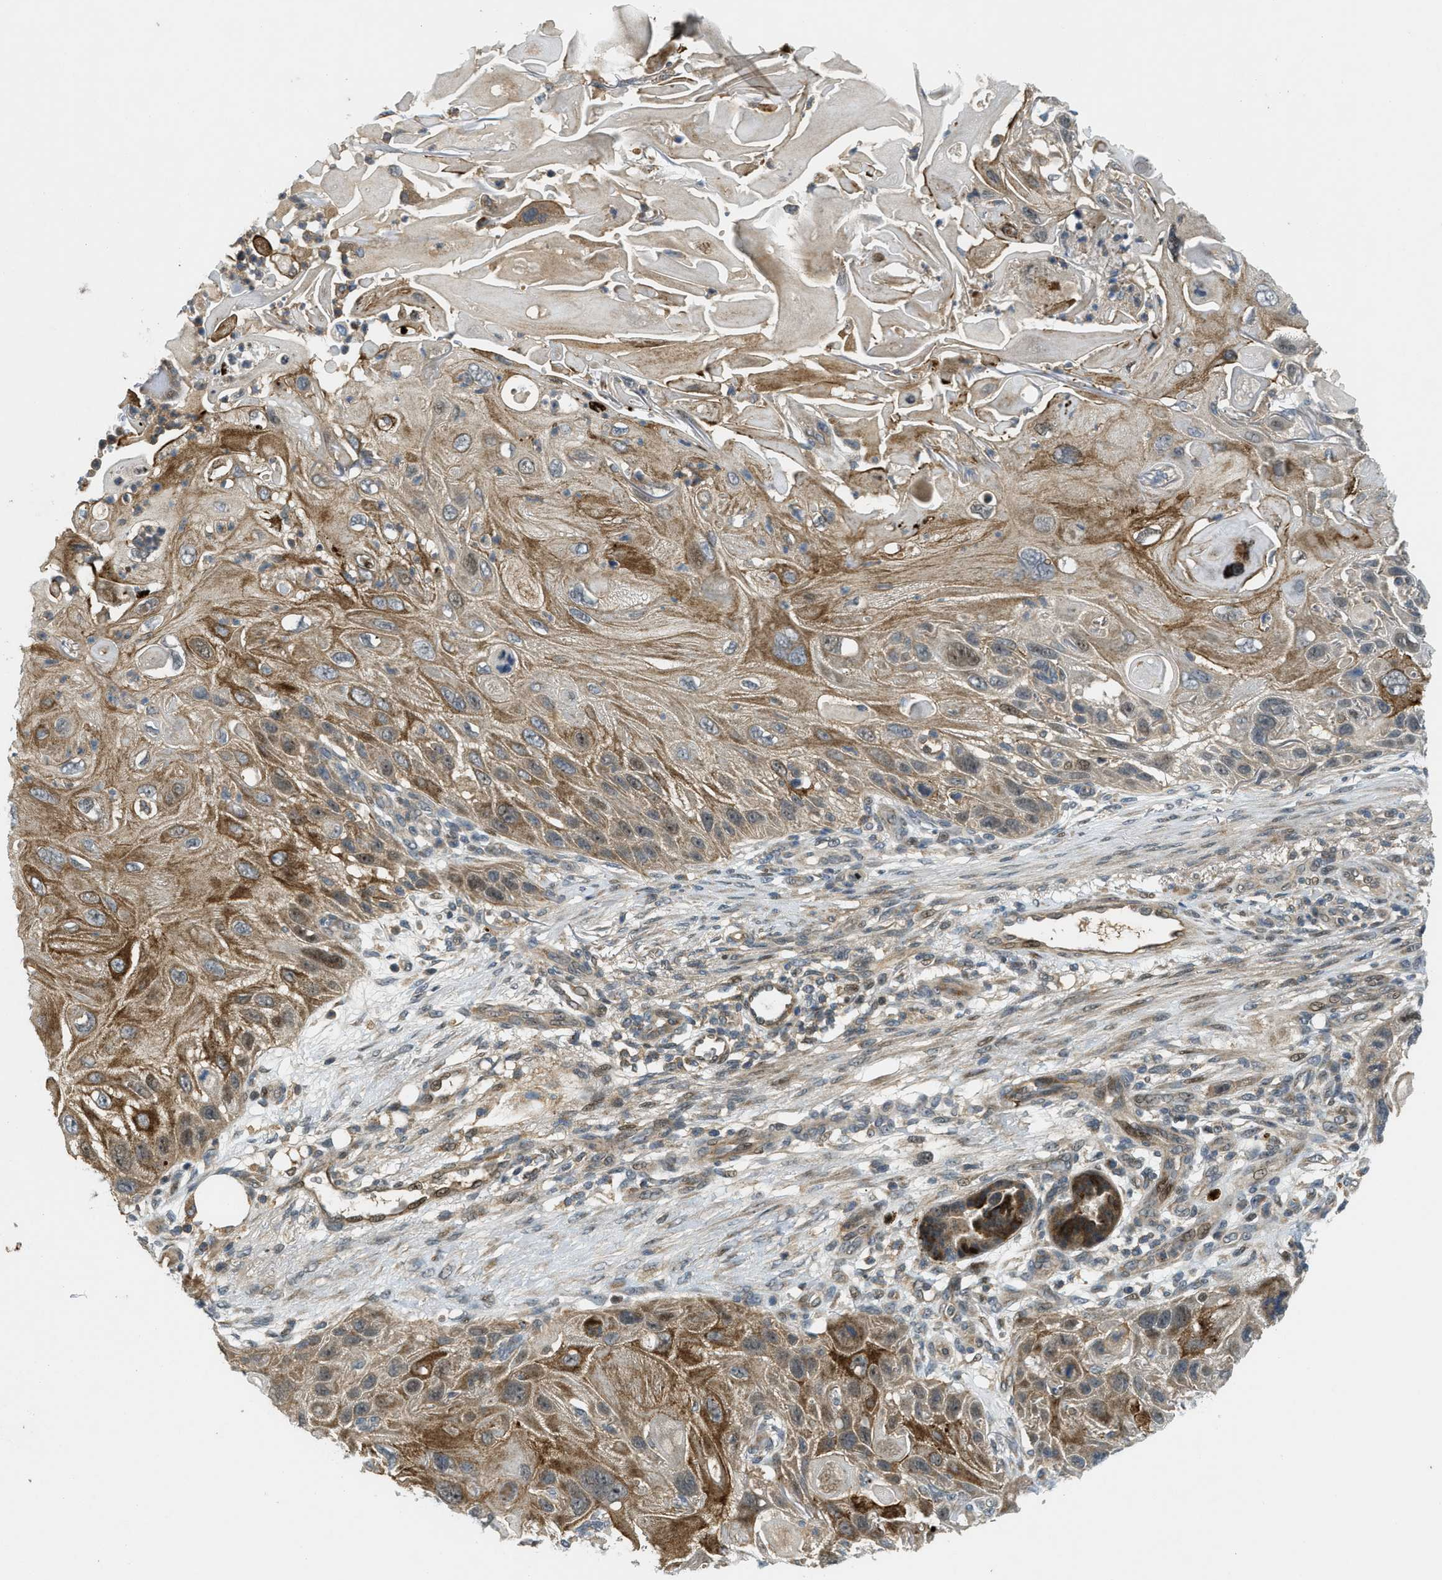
{"staining": {"intensity": "moderate", "quantity": "<25%", "location": "cytoplasmic/membranous"}, "tissue": "skin cancer", "cell_type": "Tumor cells", "image_type": "cancer", "snomed": [{"axis": "morphology", "description": "Squamous cell carcinoma, NOS"}, {"axis": "topography", "description": "Skin"}], "caption": "High-magnification brightfield microscopy of skin cancer (squamous cell carcinoma) stained with DAB (3,3'-diaminobenzidine) (brown) and counterstained with hematoxylin (blue). tumor cells exhibit moderate cytoplasmic/membranous positivity is present in approximately<25% of cells. (IHC, brightfield microscopy, high magnification).", "gene": "TRAPPC14", "patient": {"sex": "female", "age": 77}}